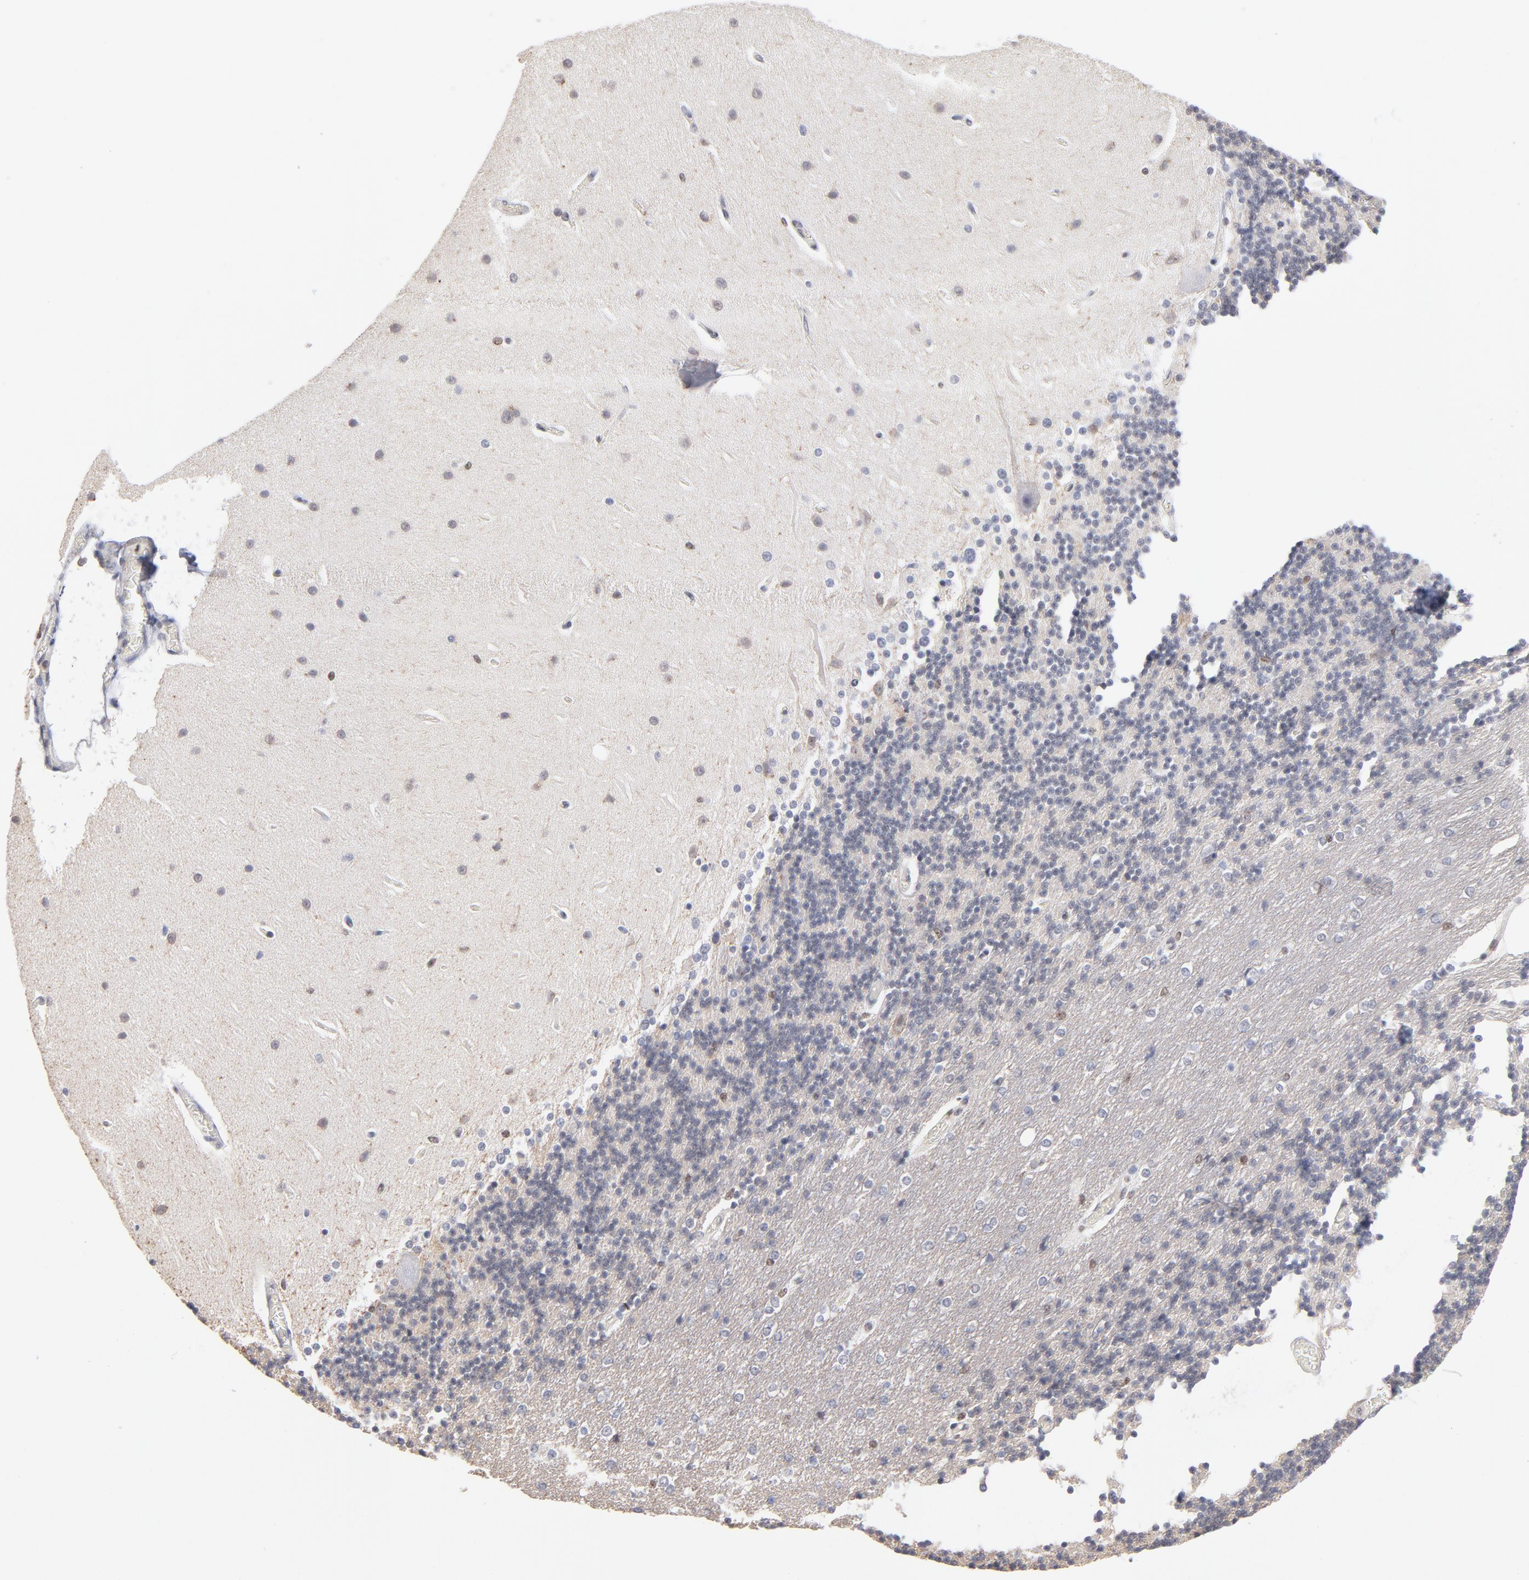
{"staining": {"intensity": "negative", "quantity": "none", "location": "none"}, "tissue": "cerebellum", "cell_type": "Cells in granular layer", "image_type": "normal", "snomed": [{"axis": "morphology", "description": "Normal tissue, NOS"}, {"axis": "topography", "description": "Cerebellum"}], "caption": "DAB immunohistochemical staining of benign human cerebellum shows no significant staining in cells in granular layer.", "gene": "MAX", "patient": {"sex": "female", "age": 54}}